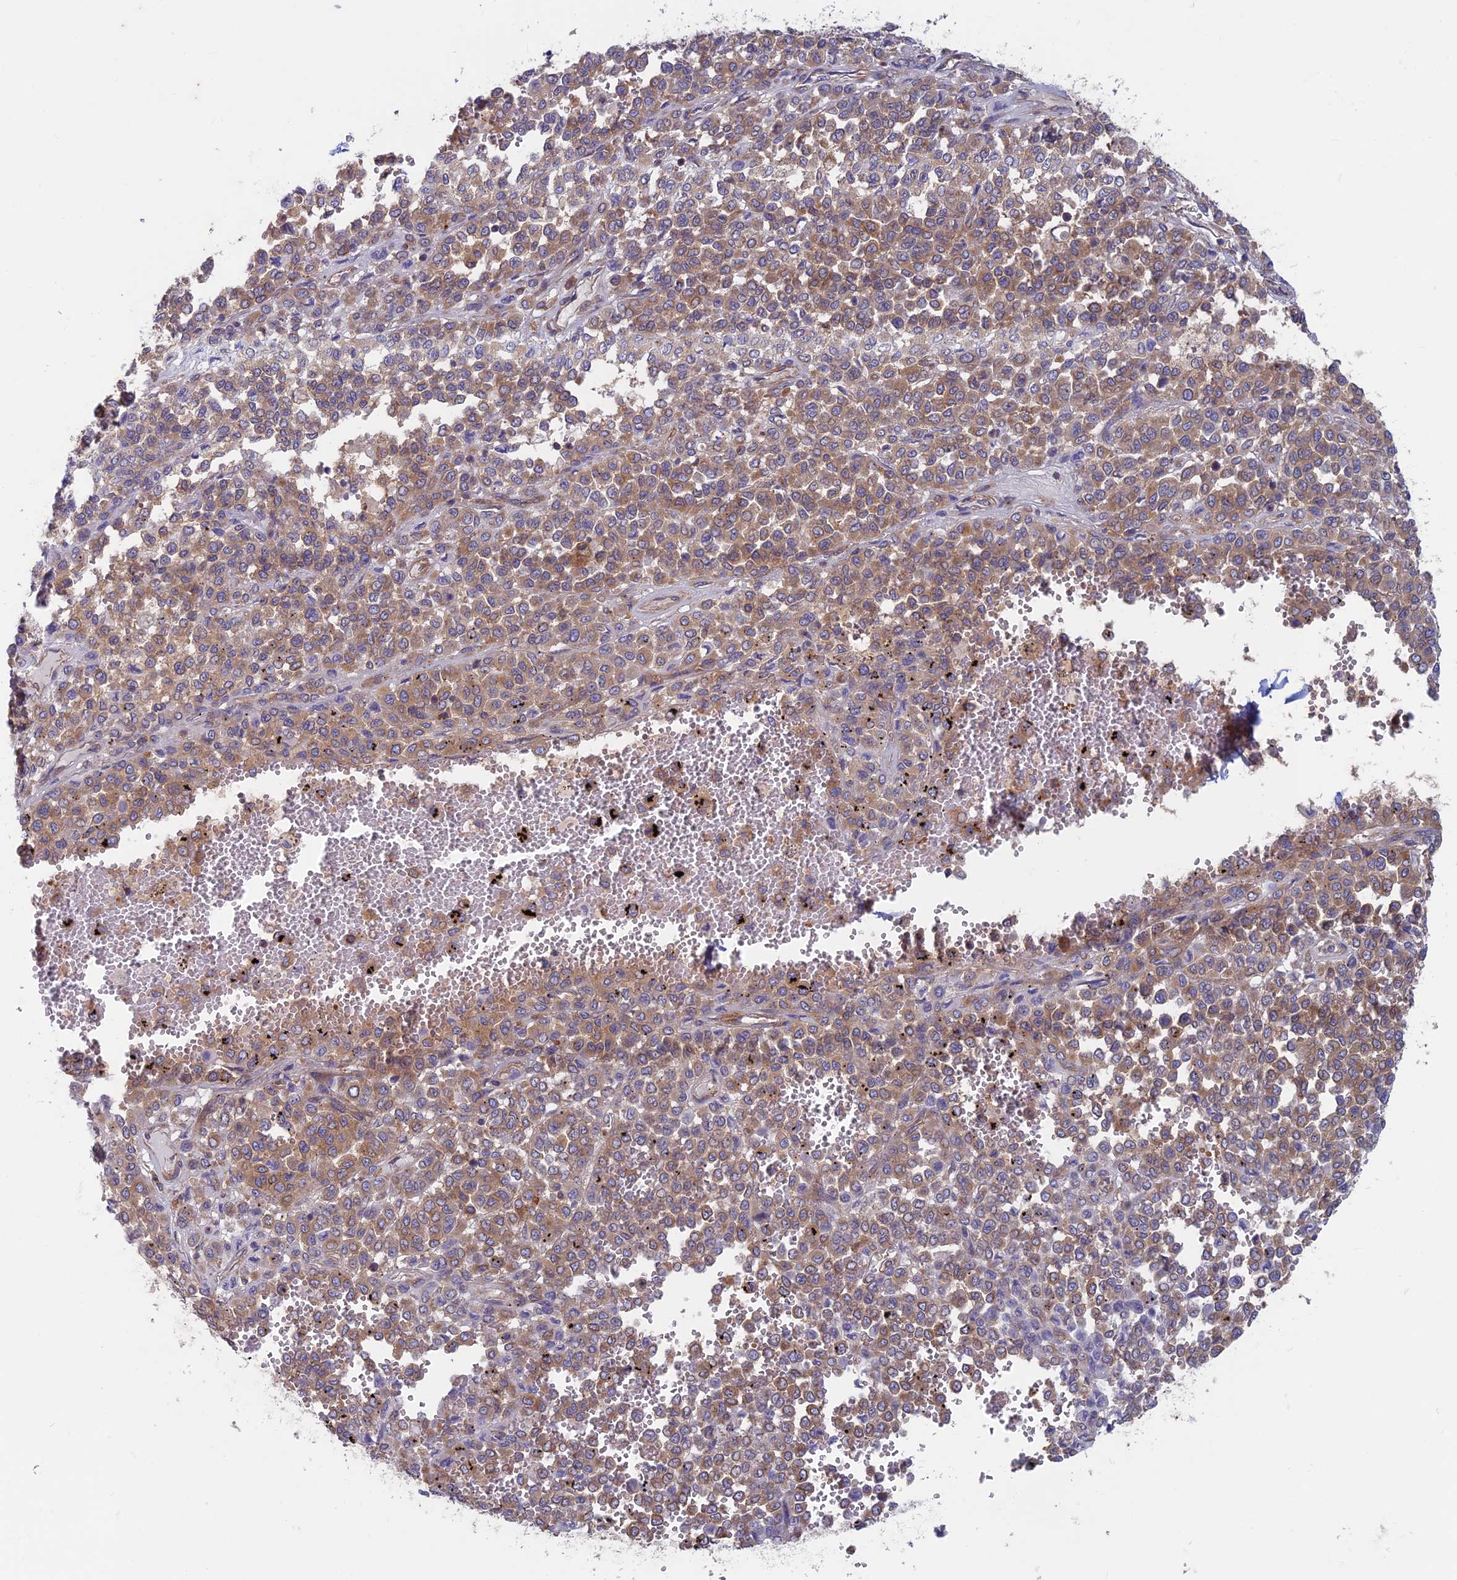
{"staining": {"intensity": "moderate", "quantity": ">75%", "location": "cytoplasmic/membranous"}, "tissue": "melanoma", "cell_type": "Tumor cells", "image_type": "cancer", "snomed": [{"axis": "morphology", "description": "Malignant melanoma, Metastatic site"}, {"axis": "topography", "description": "Pancreas"}], "caption": "About >75% of tumor cells in malignant melanoma (metastatic site) display moderate cytoplasmic/membranous protein staining as visualized by brown immunohistochemical staining.", "gene": "DNM1L", "patient": {"sex": "female", "age": 30}}